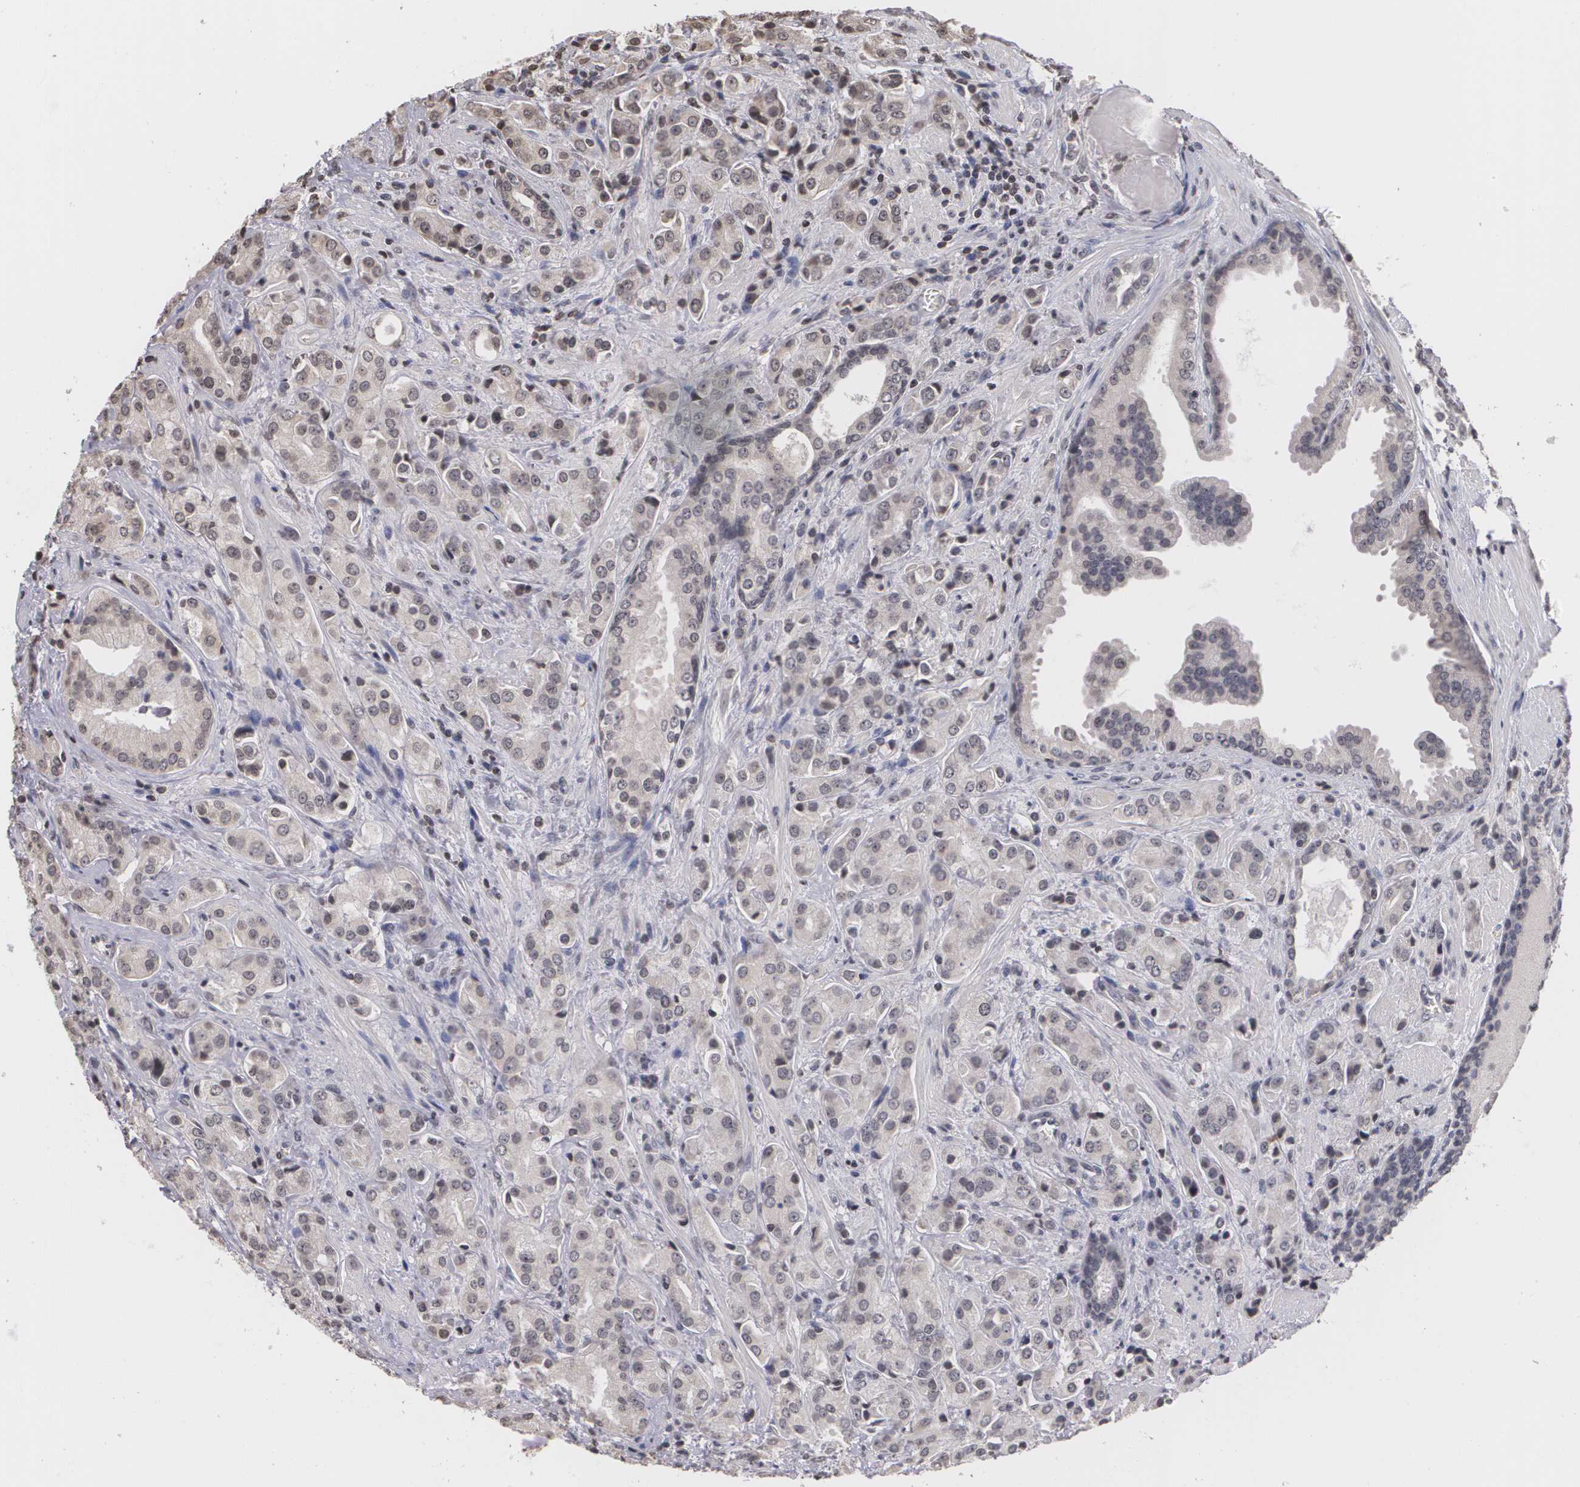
{"staining": {"intensity": "negative", "quantity": "none", "location": "none"}, "tissue": "prostate cancer", "cell_type": "Tumor cells", "image_type": "cancer", "snomed": [{"axis": "morphology", "description": "Adenocarcinoma, Medium grade"}, {"axis": "topography", "description": "Prostate"}], "caption": "A high-resolution photomicrograph shows immunohistochemistry (IHC) staining of prostate medium-grade adenocarcinoma, which exhibits no significant positivity in tumor cells.", "gene": "THRB", "patient": {"sex": "male", "age": 70}}